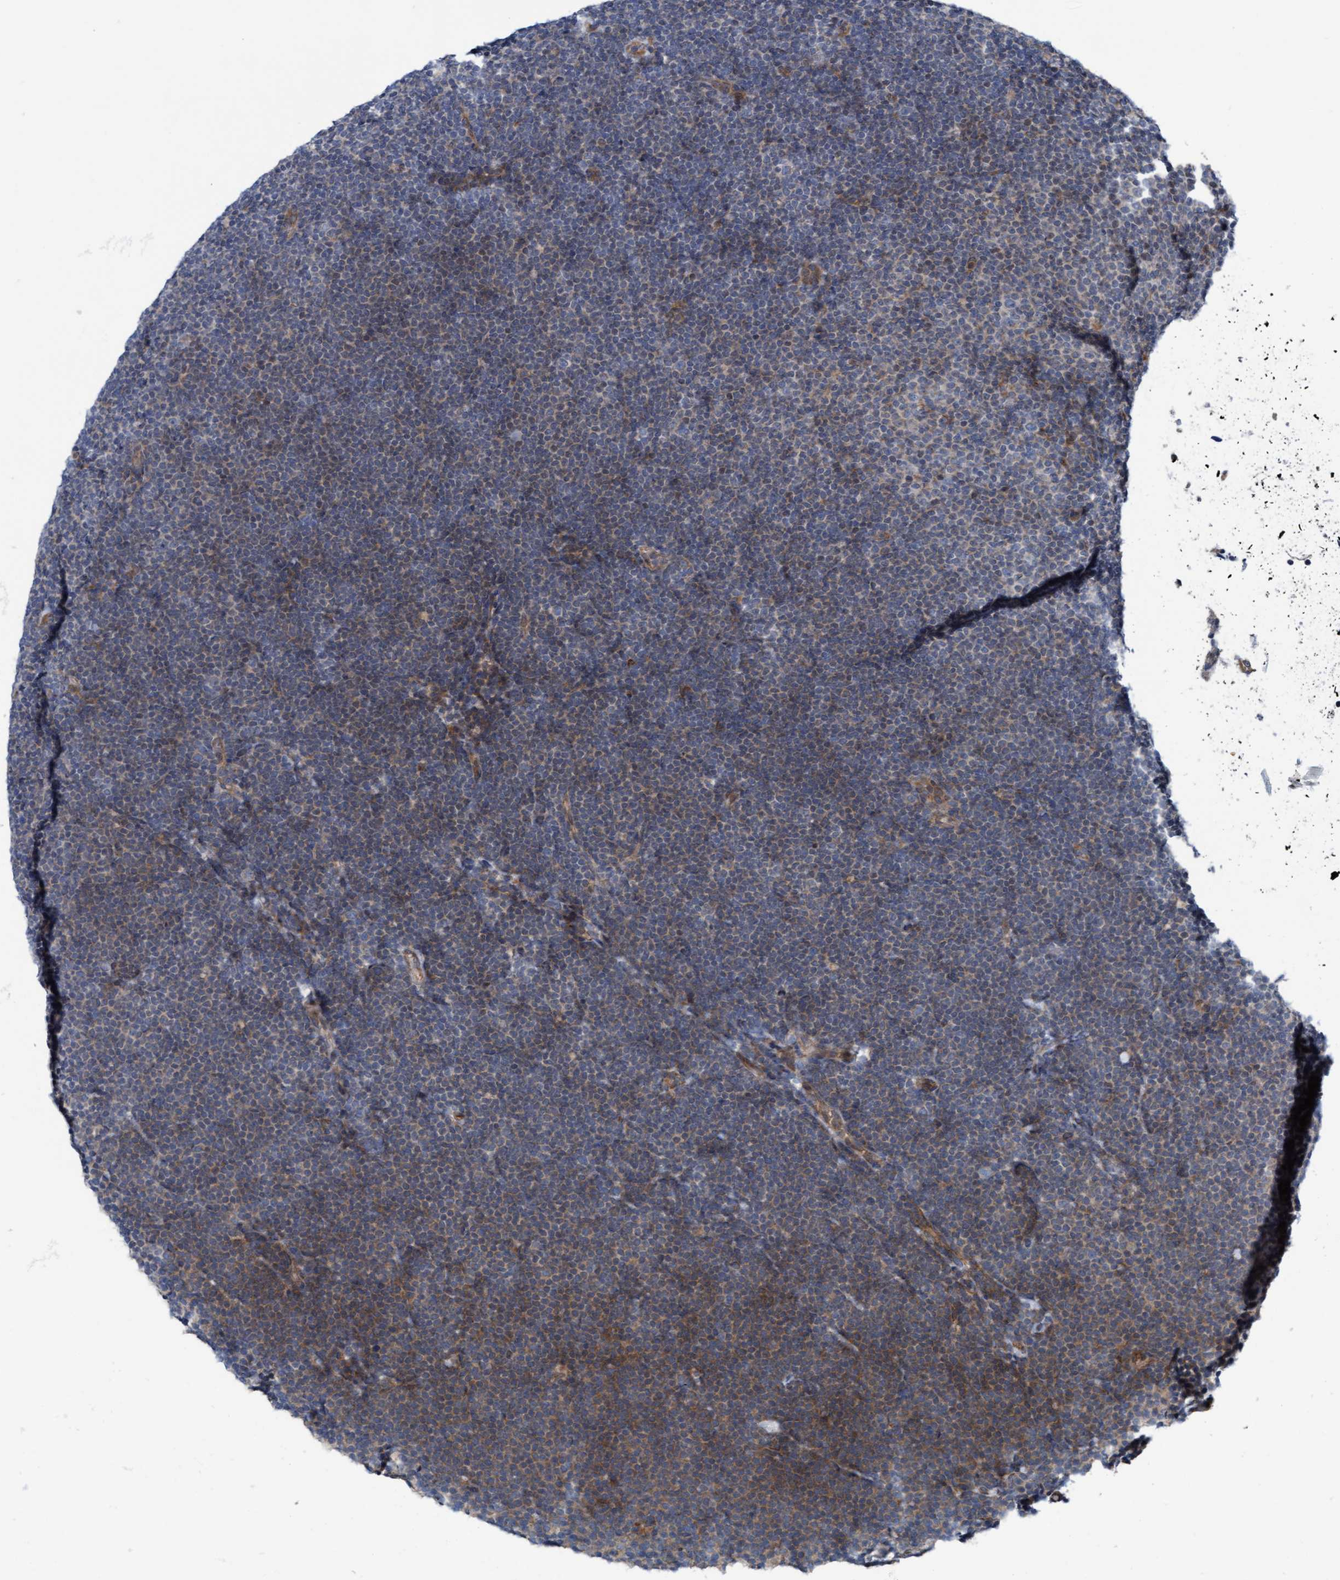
{"staining": {"intensity": "moderate", "quantity": "25%-75%", "location": "cytoplasmic/membranous"}, "tissue": "lymphoma", "cell_type": "Tumor cells", "image_type": "cancer", "snomed": [{"axis": "morphology", "description": "Malignant lymphoma, non-Hodgkin's type, Low grade"}, {"axis": "topography", "description": "Lymph node"}], "caption": "This is a photomicrograph of immunohistochemistry (IHC) staining of low-grade malignant lymphoma, non-Hodgkin's type, which shows moderate staining in the cytoplasmic/membranous of tumor cells.", "gene": "RAP1GAP2", "patient": {"sex": "female", "age": 53}}